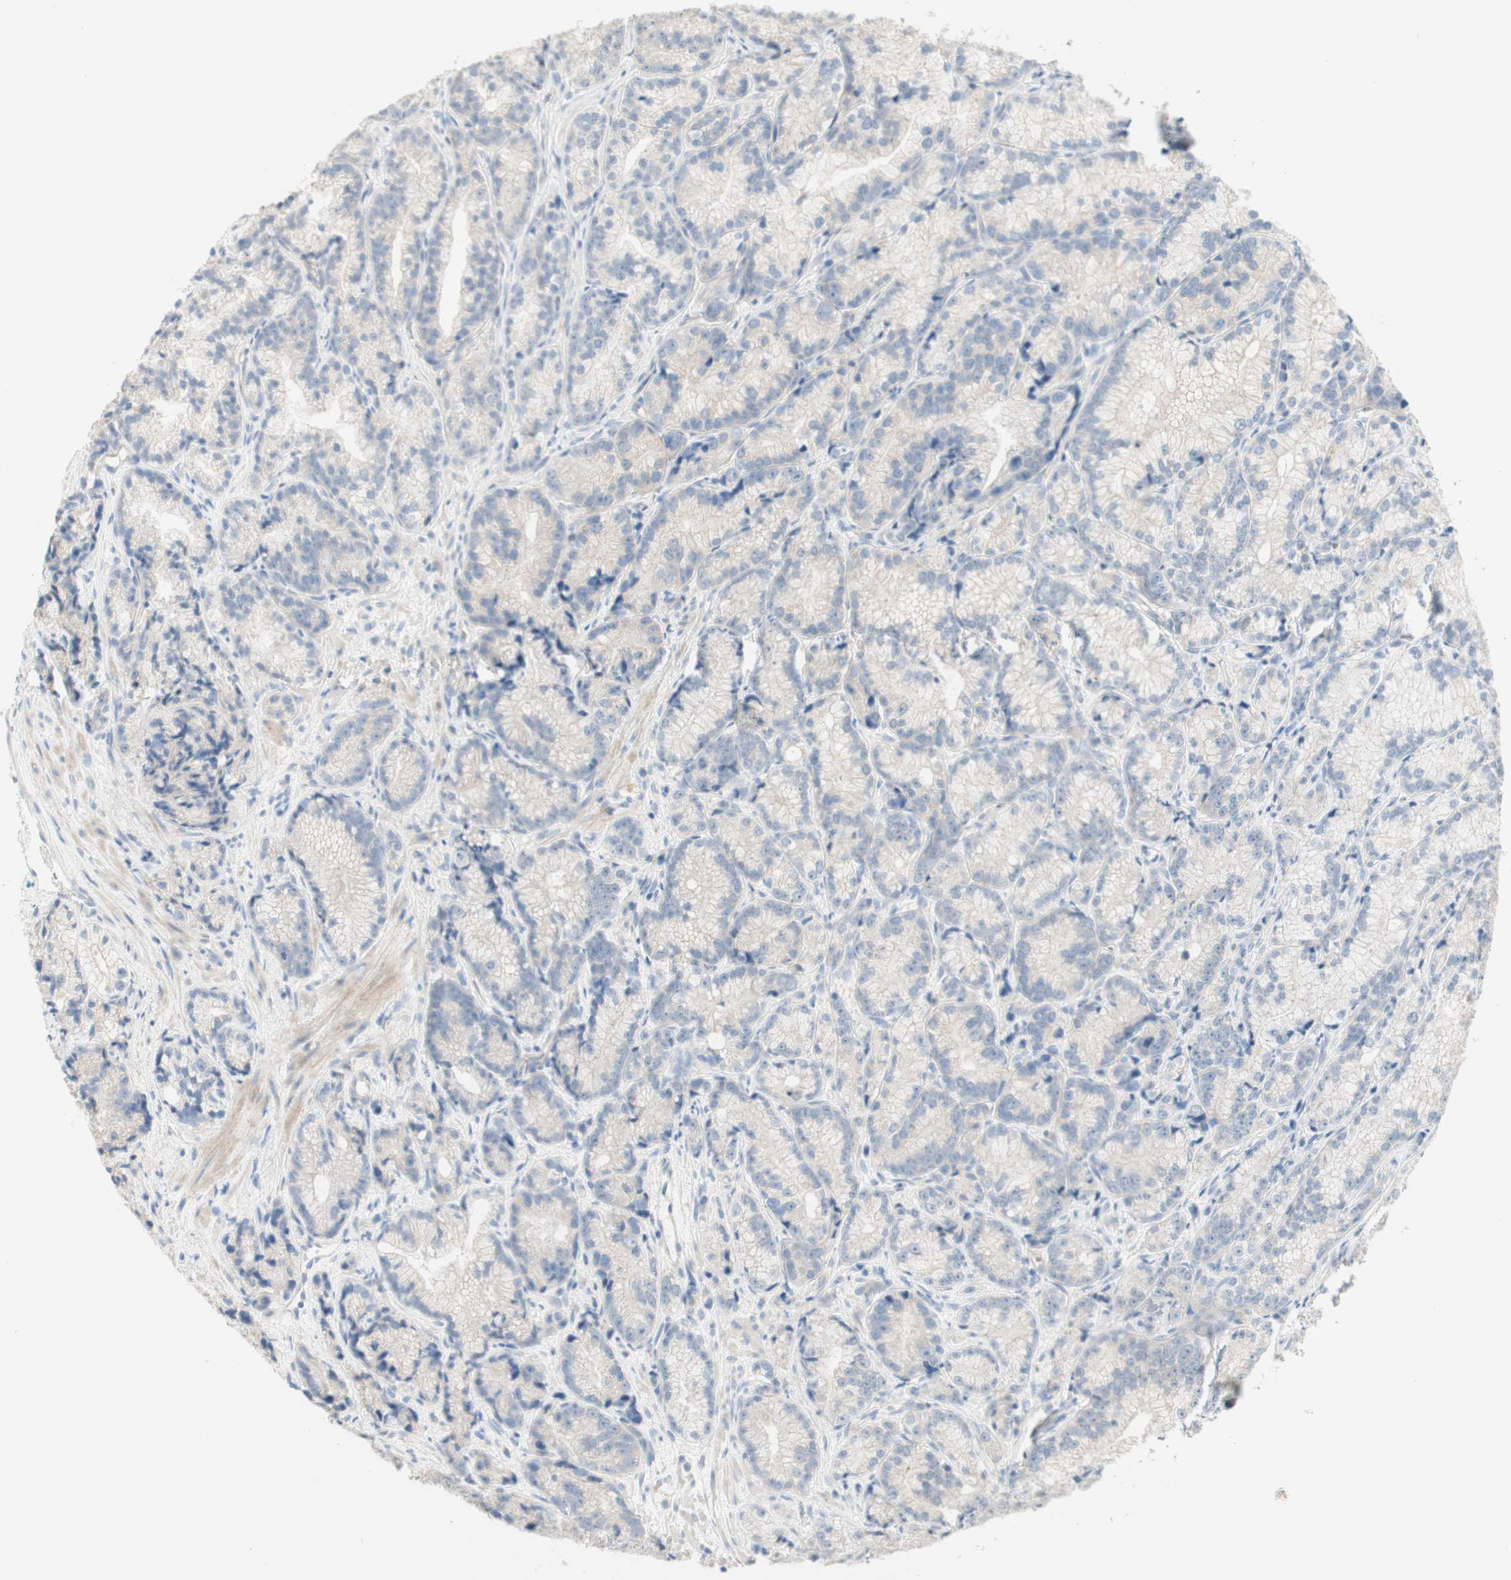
{"staining": {"intensity": "negative", "quantity": "none", "location": "none"}, "tissue": "prostate cancer", "cell_type": "Tumor cells", "image_type": "cancer", "snomed": [{"axis": "morphology", "description": "Adenocarcinoma, Low grade"}, {"axis": "topography", "description": "Prostate"}], "caption": "The immunohistochemistry micrograph has no significant expression in tumor cells of prostate cancer tissue.", "gene": "MANEA", "patient": {"sex": "male", "age": 89}}